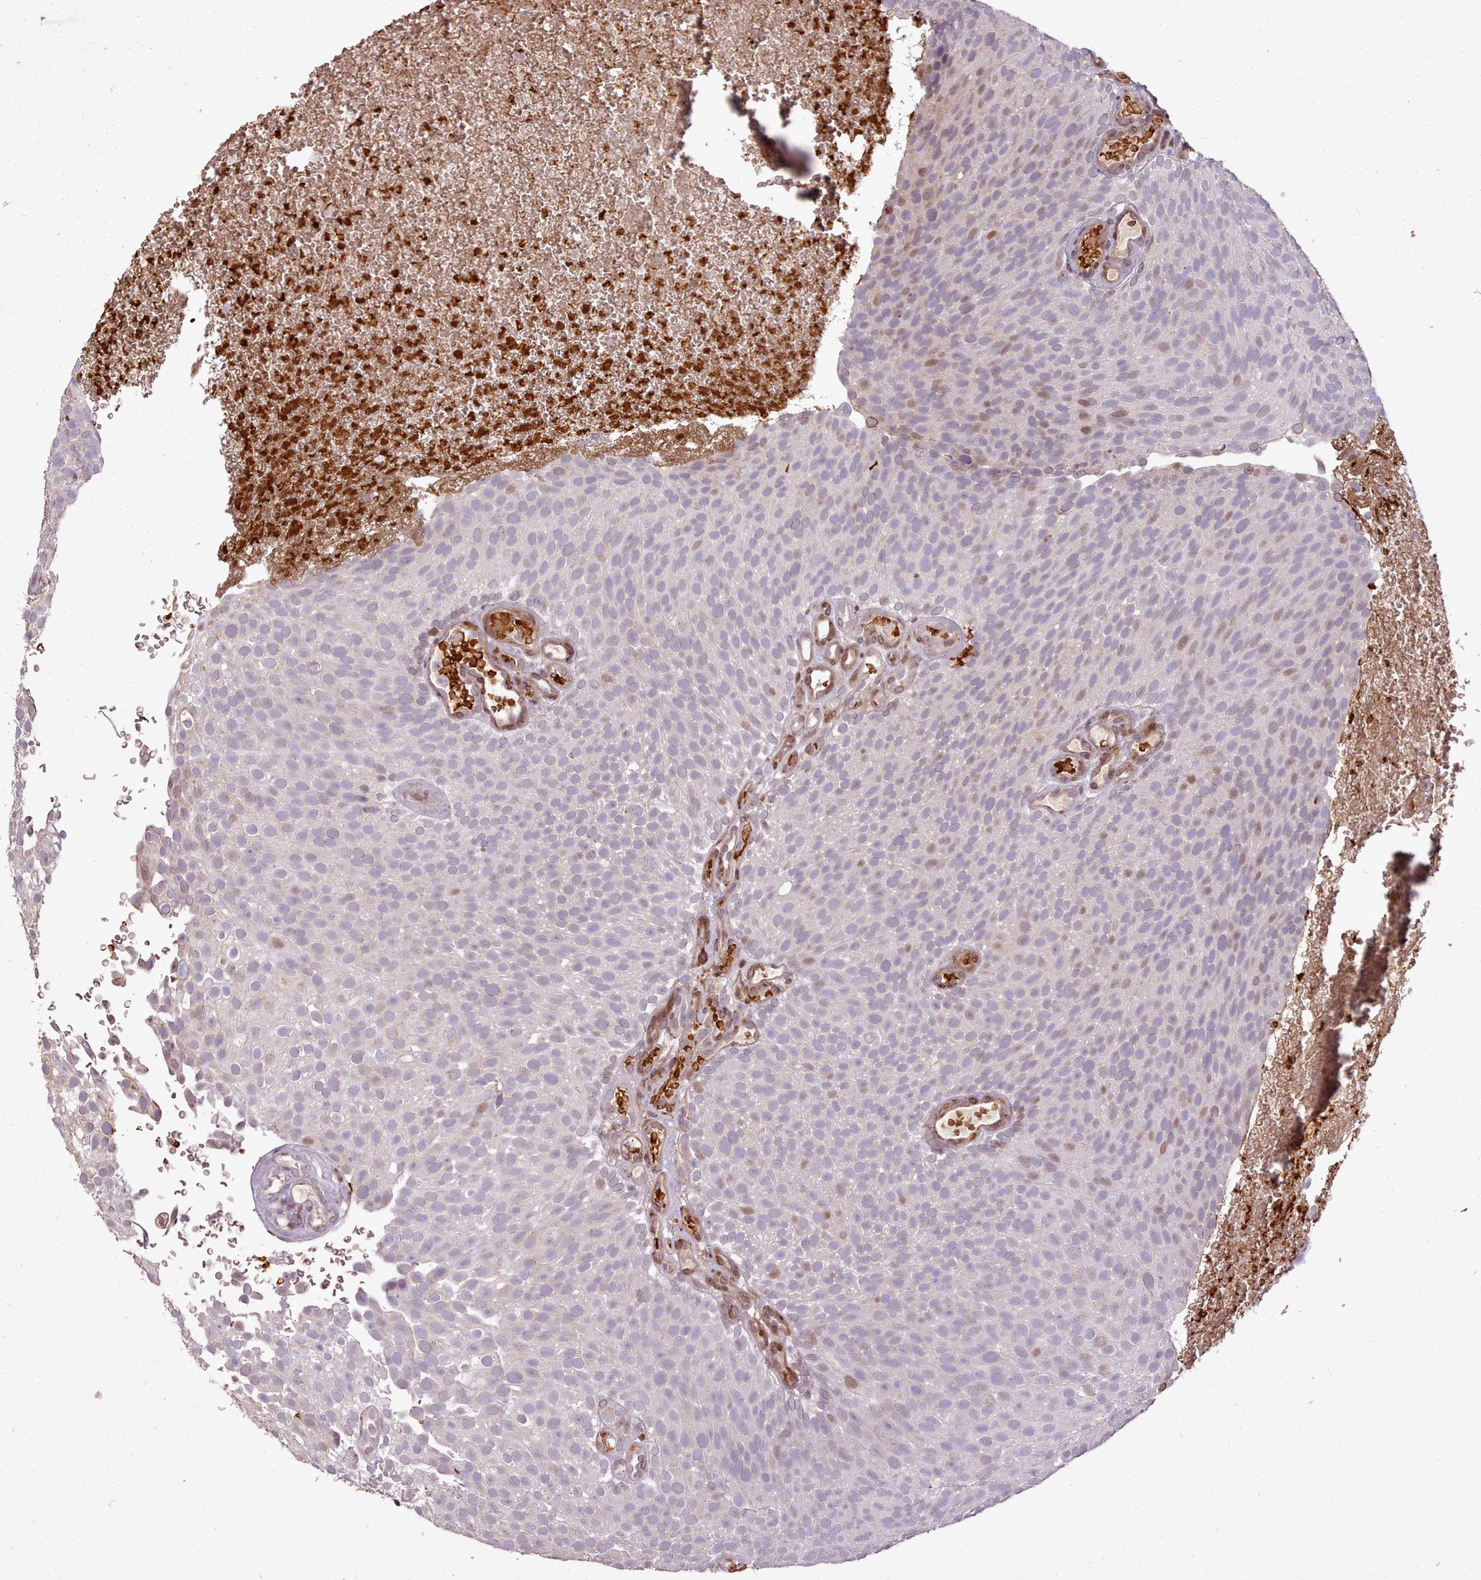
{"staining": {"intensity": "weak", "quantity": "<25%", "location": "nuclear"}, "tissue": "urothelial cancer", "cell_type": "Tumor cells", "image_type": "cancer", "snomed": [{"axis": "morphology", "description": "Urothelial carcinoma, Low grade"}, {"axis": "topography", "description": "Urinary bladder"}], "caption": "A high-resolution micrograph shows immunohistochemistry staining of urothelial cancer, which reveals no significant expression in tumor cells.", "gene": "CABP1", "patient": {"sex": "male", "age": 78}}